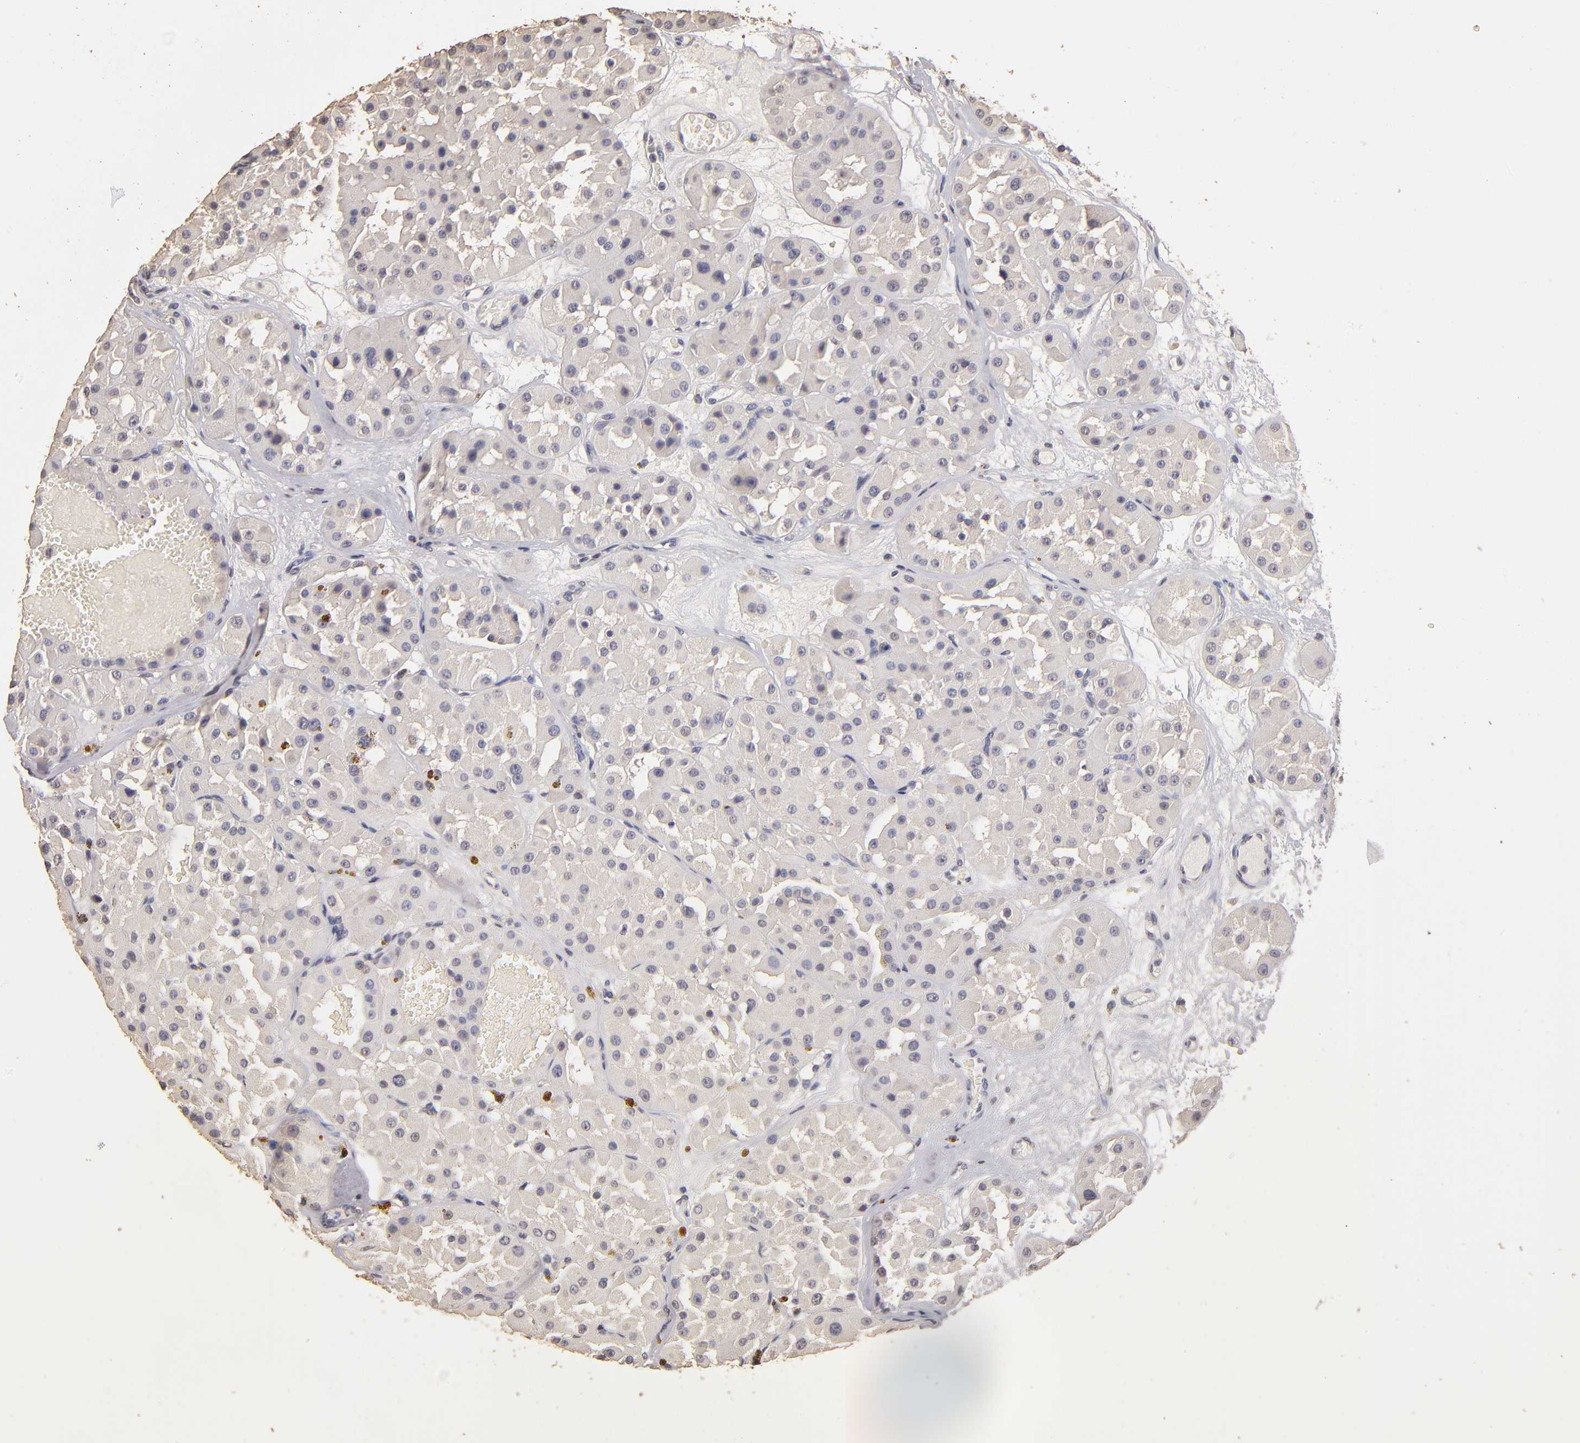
{"staining": {"intensity": "negative", "quantity": "none", "location": "none"}, "tissue": "renal cancer", "cell_type": "Tumor cells", "image_type": "cancer", "snomed": [{"axis": "morphology", "description": "Adenocarcinoma, uncertain malignant potential"}, {"axis": "topography", "description": "Kidney"}], "caption": "Immunohistochemical staining of renal cancer demonstrates no significant staining in tumor cells.", "gene": "OPHN1", "patient": {"sex": "male", "age": 63}}